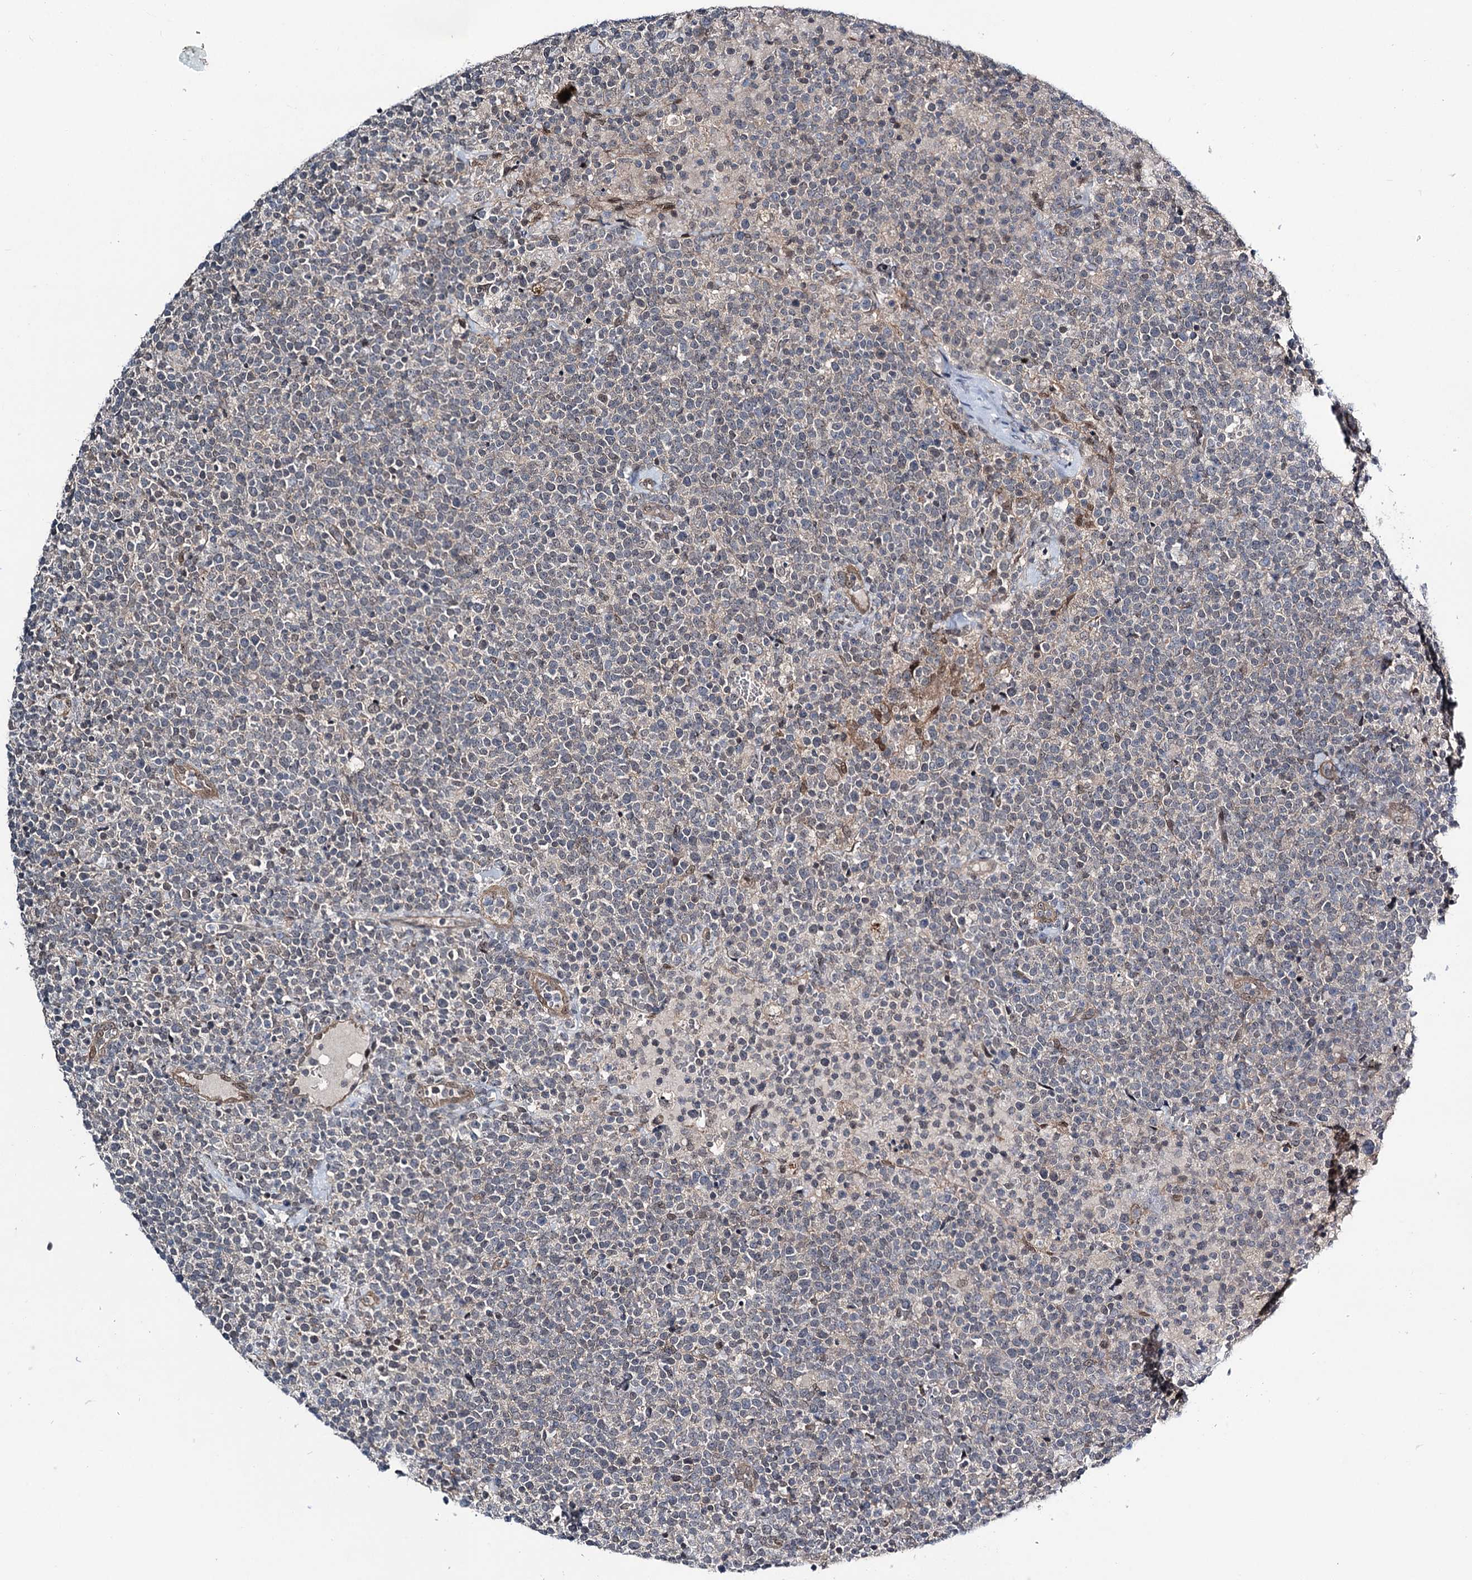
{"staining": {"intensity": "negative", "quantity": "none", "location": "none"}, "tissue": "lymphoma", "cell_type": "Tumor cells", "image_type": "cancer", "snomed": [{"axis": "morphology", "description": "Malignant lymphoma, non-Hodgkin's type, High grade"}, {"axis": "topography", "description": "Lymph node"}], "caption": "Tumor cells are negative for protein expression in human lymphoma.", "gene": "DCUN1D4", "patient": {"sex": "male", "age": 61}}